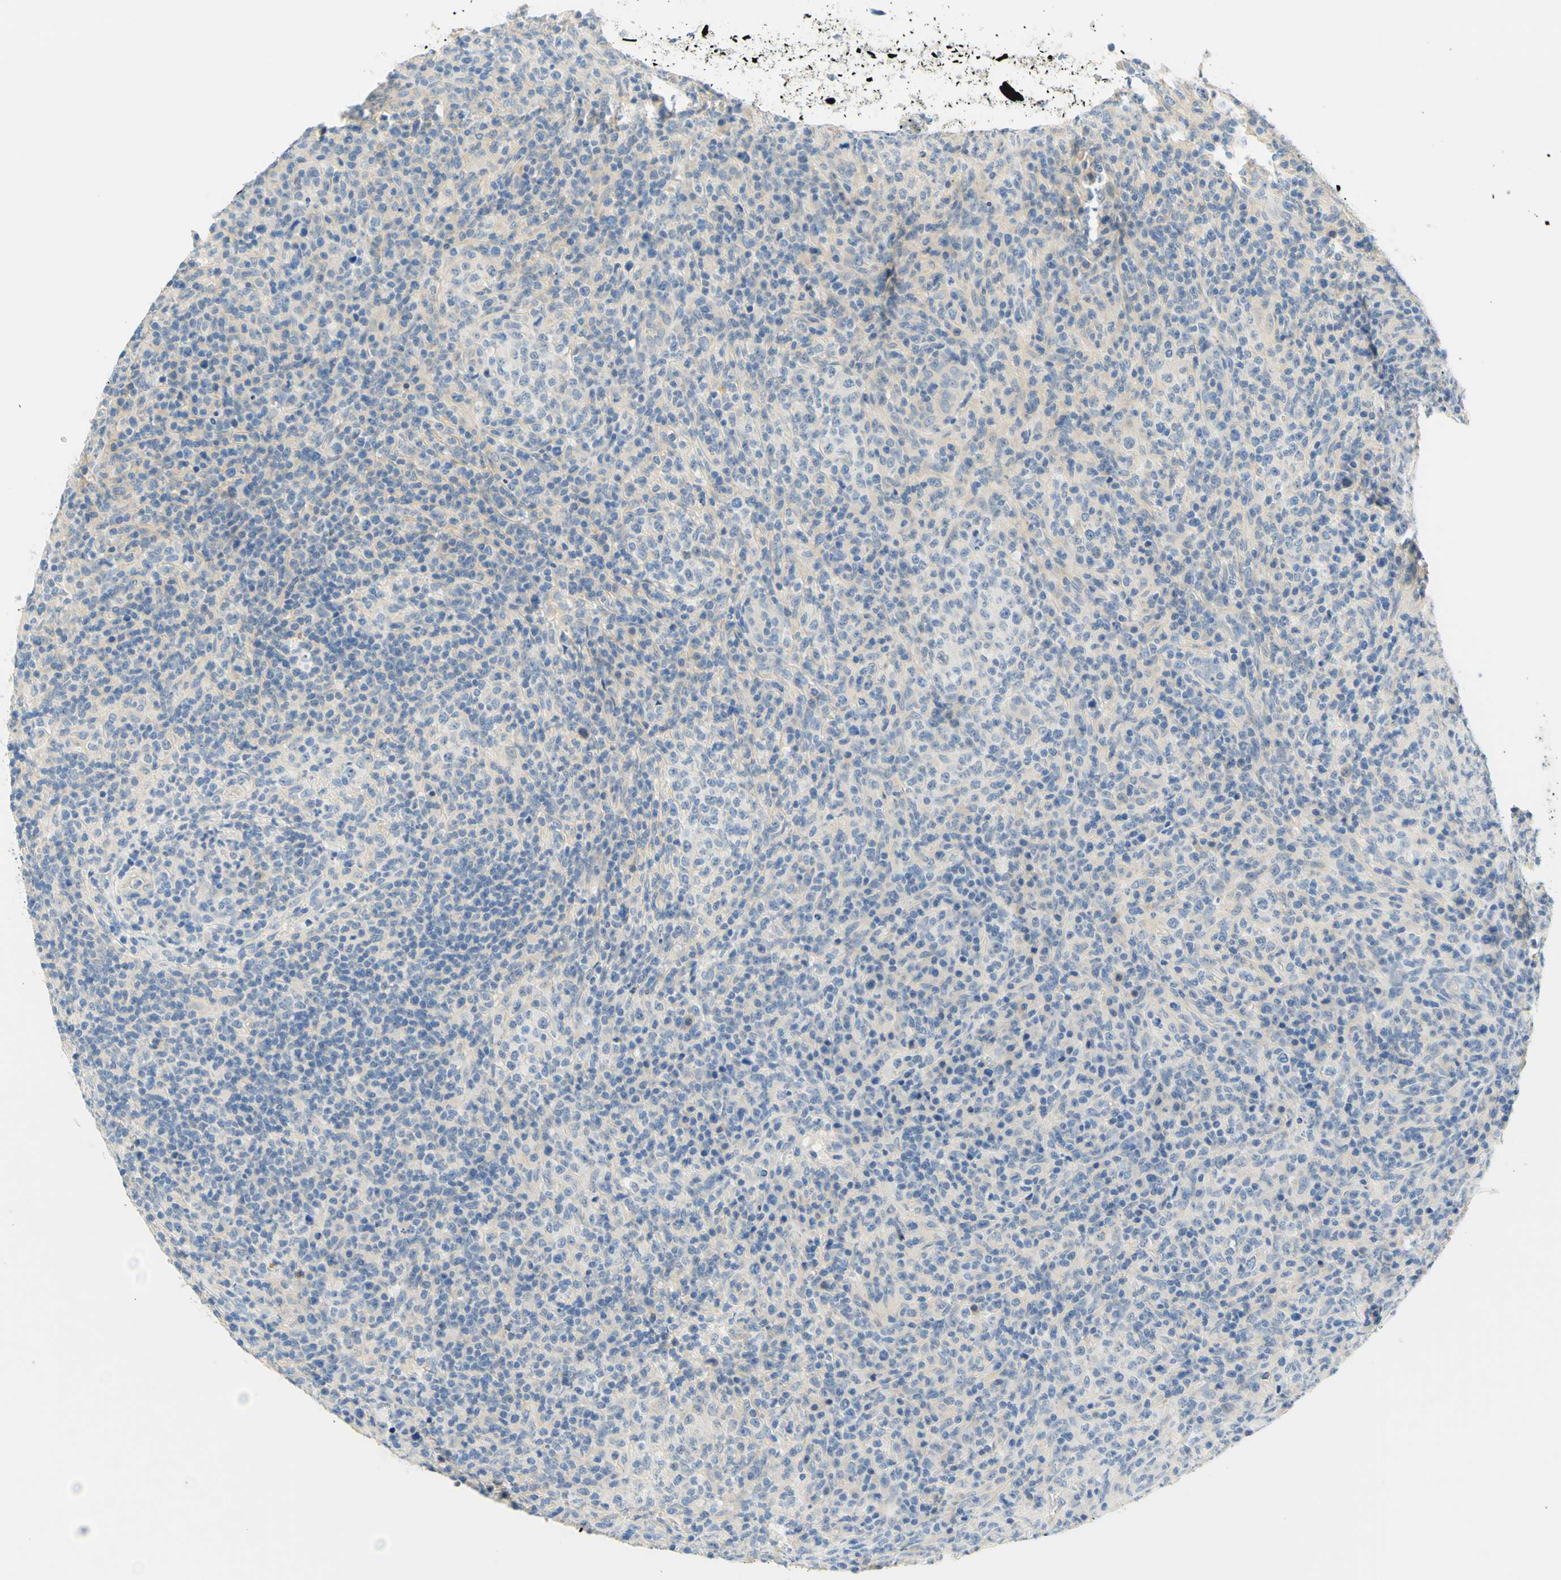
{"staining": {"intensity": "weak", "quantity": "<25%", "location": "cytoplasmic/membranous"}, "tissue": "lymphoma", "cell_type": "Tumor cells", "image_type": "cancer", "snomed": [{"axis": "morphology", "description": "Malignant lymphoma, non-Hodgkin's type, High grade"}, {"axis": "topography", "description": "Lymph node"}], "caption": "A high-resolution photomicrograph shows immunohistochemistry staining of lymphoma, which shows no significant expression in tumor cells. (DAB immunohistochemistry, high magnification).", "gene": "ENTREP2", "patient": {"sex": "female", "age": 76}}